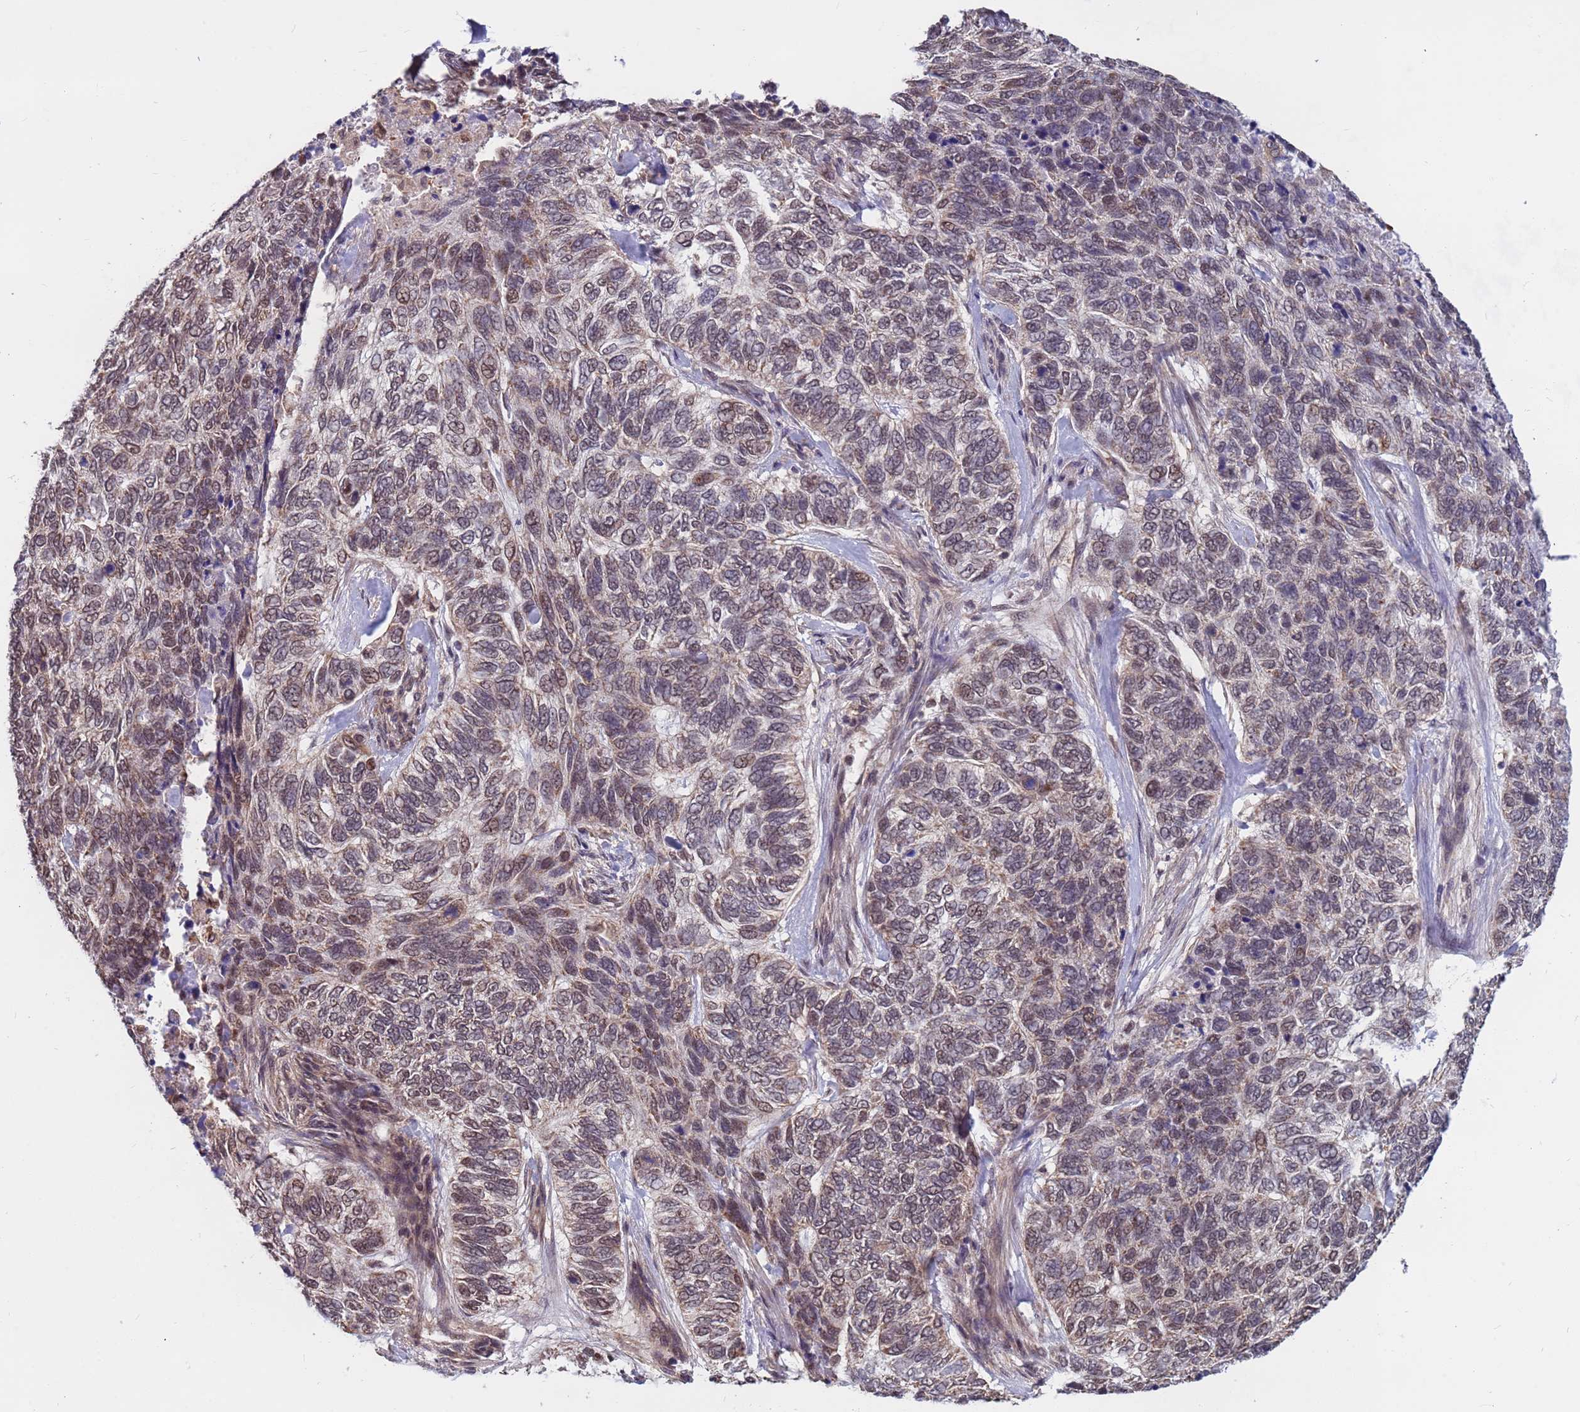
{"staining": {"intensity": "weak", "quantity": "<25%", "location": "nuclear"}, "tissue": "skin cancer", "cell_type": "Tumor cells", "image_type": "cancer", "snomed": [{"axis": "morphology", "description": "Basal cell carcinoma"}, {"axis": "topography", "description": "Skin"}], "caption": "Tumor cells show no significant staining in skin cancer (basal cell carcinoma).", "gene": "DENND2B", "patient": {"sex": "female", "age": 65}}